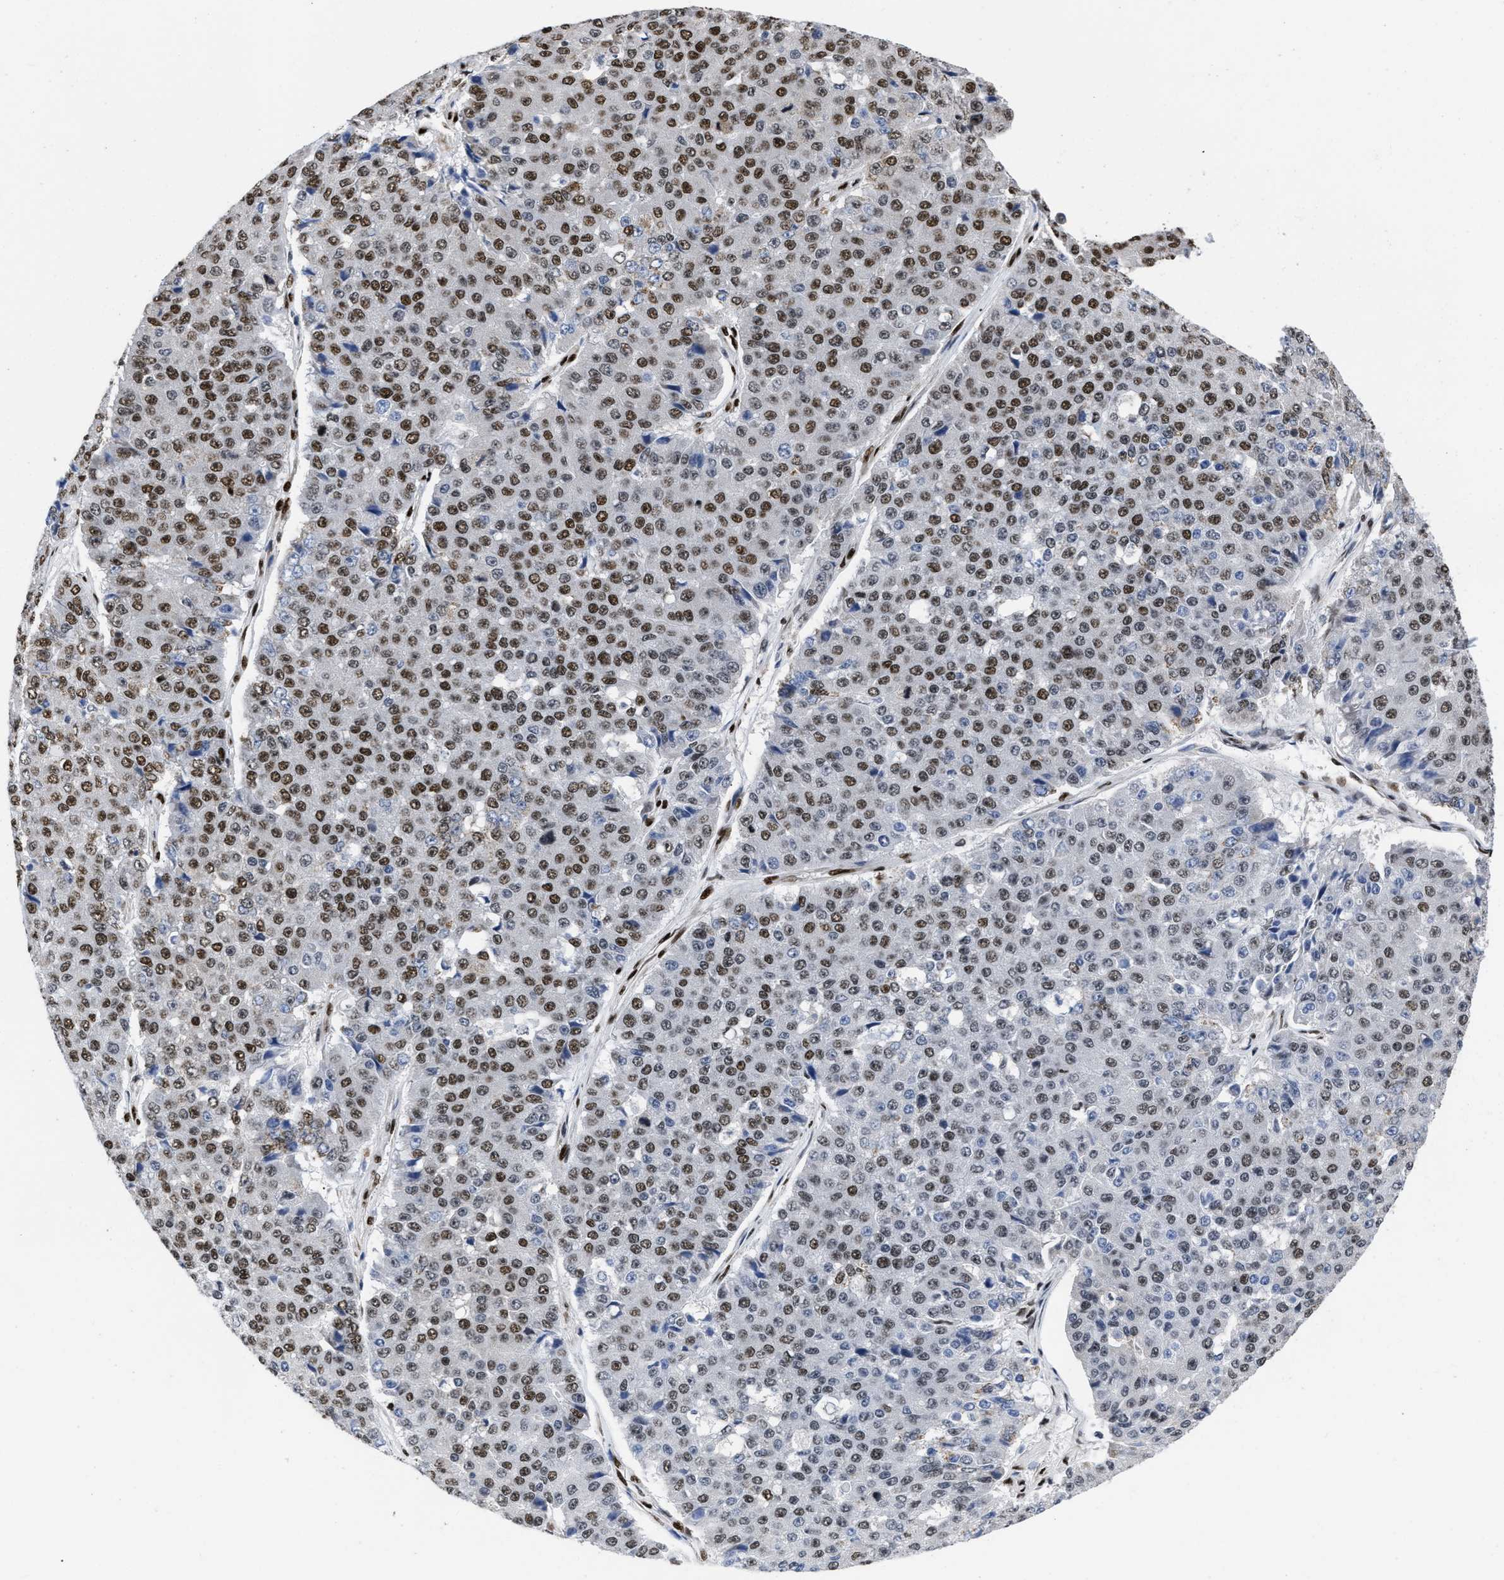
{"staining": {"intensity": "strong", "quantity": ">75%", "location": "nuclear"}, "tissue": "pancreatic cancer", "cell_type": "Tumor cells", "image_type": "cancer", "snomed": [{"axis": "morphology", "description": "Adenocarcinoma, NOS"}, {"axis": "topography", "description": "Pancreas"}], "caption": "DAB immunohistochemical staining of pancreatic cancer reveals strong nuclear protein positivity in approximately >75% of tumor cells.", "gene": "CREB1", "patient": {"sex": "male", "age": 50}}